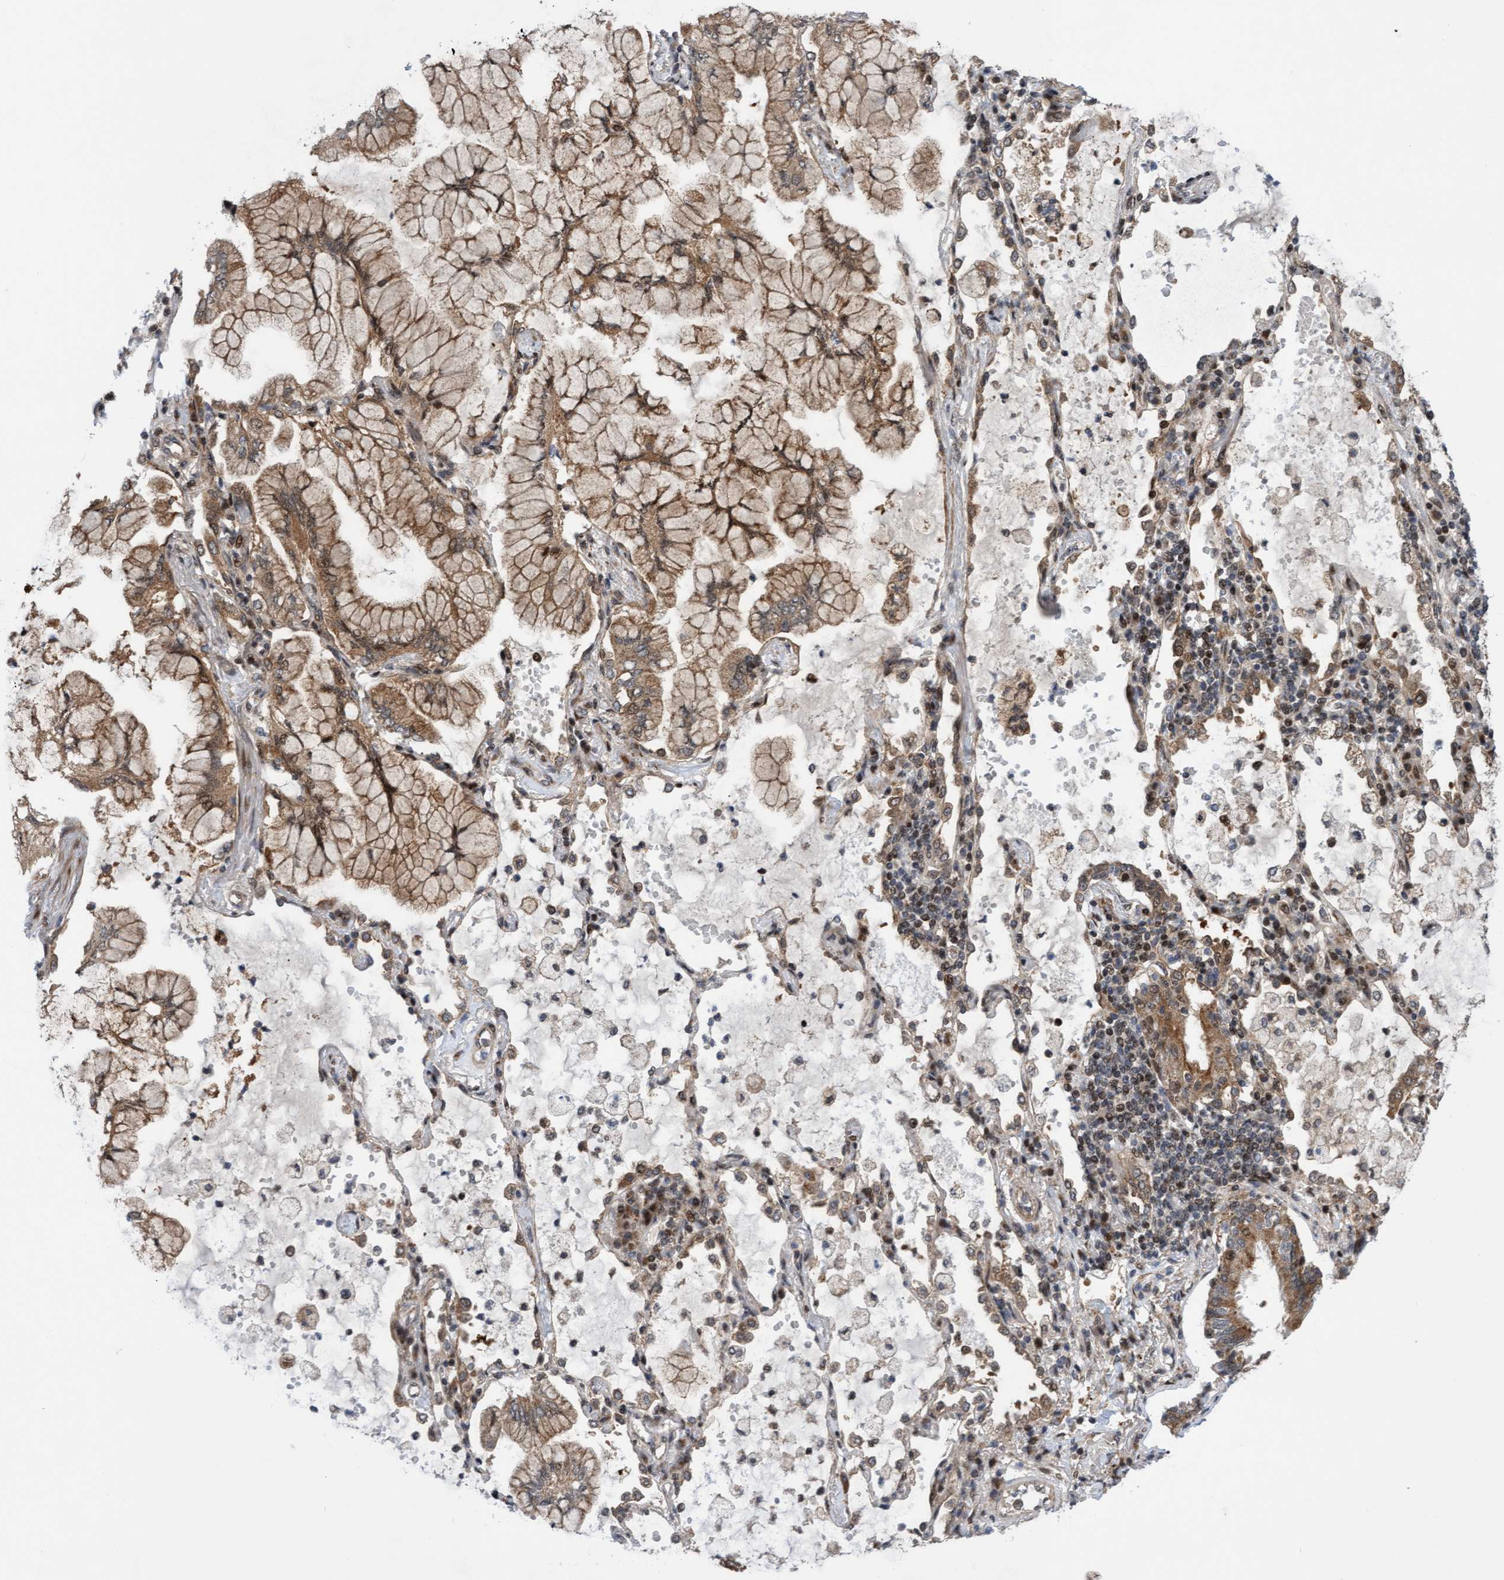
{"staining": {"intensity": "moderate", "quantity": ">75%", "location": "cytoplasmic/membranous"}, "tissue": "lung cancer", "cell_type": "Tumor cells", "image_type": "cancer", "snomed": [{"axis": "morphology", "description": "Adenocarcinoma, NOS"}, {"axis": "topography", "description": "Lung"}], "caption": "The immunohistochemical stain shows moderate cytoplasmic/membranous staining in tumor cells of adenocarcinoma (lung) tissue.", "gene": "ITFG1", "patient": {"sex": "female", "age": 70}}